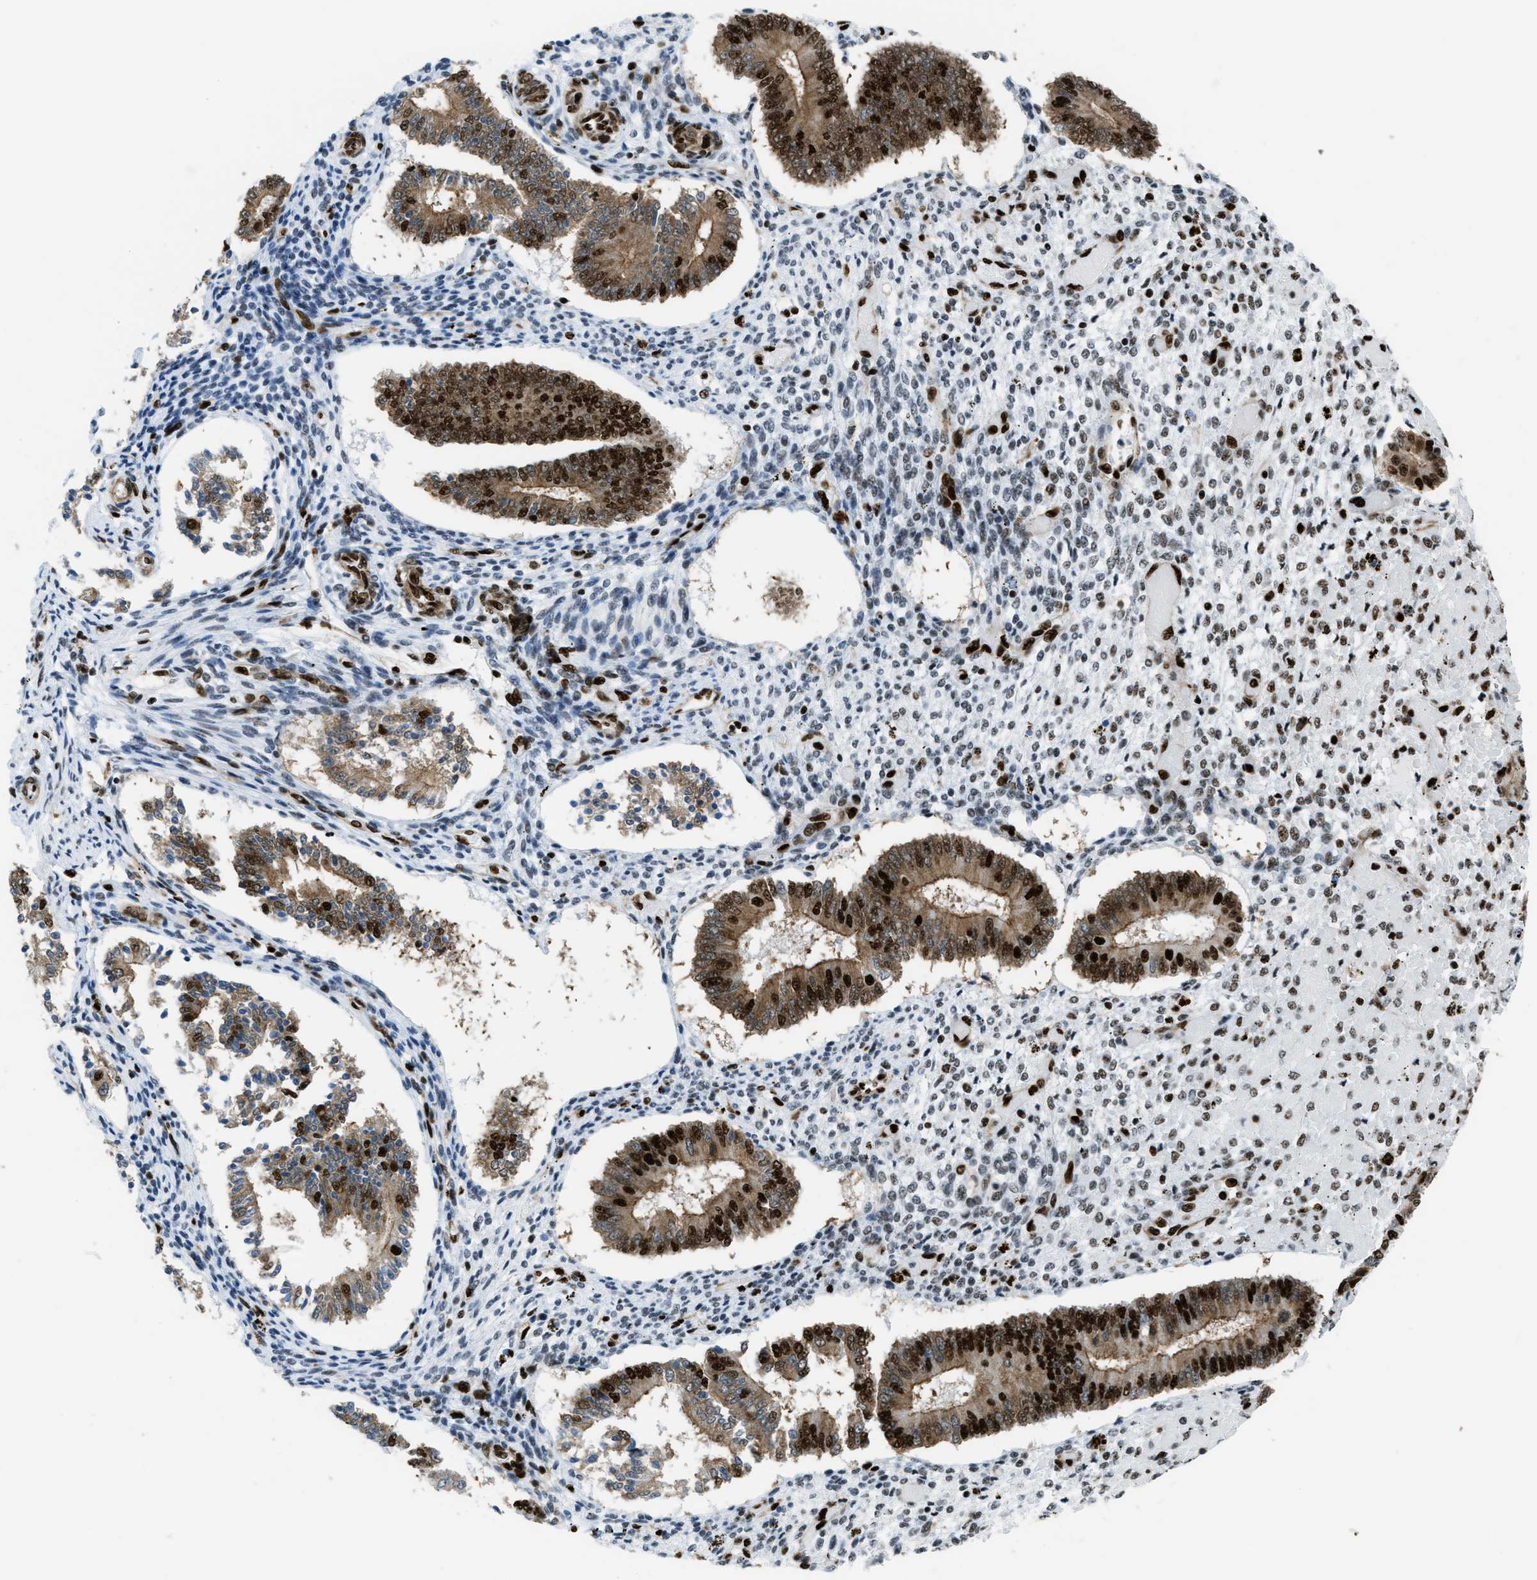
{"staining": {"intensity": "strong", "quantity": ">75%", "location": "nuclear"}, "tissue": "endometrium", "cell_type": "Cells in endometrial stroma", "image_type": "normal", "snomed": [{"axis": "morphology", "description": "Normal tissue, NOS"}, {"axis": "topography", "description": "Endometrium"}], "caption": "Unremarkable endometrium shows strong nuclear positivity in about >75% of cells in endometrial stroma.", "gene": "ZNF207", "patient": {"sex": "female", "age": 42}}